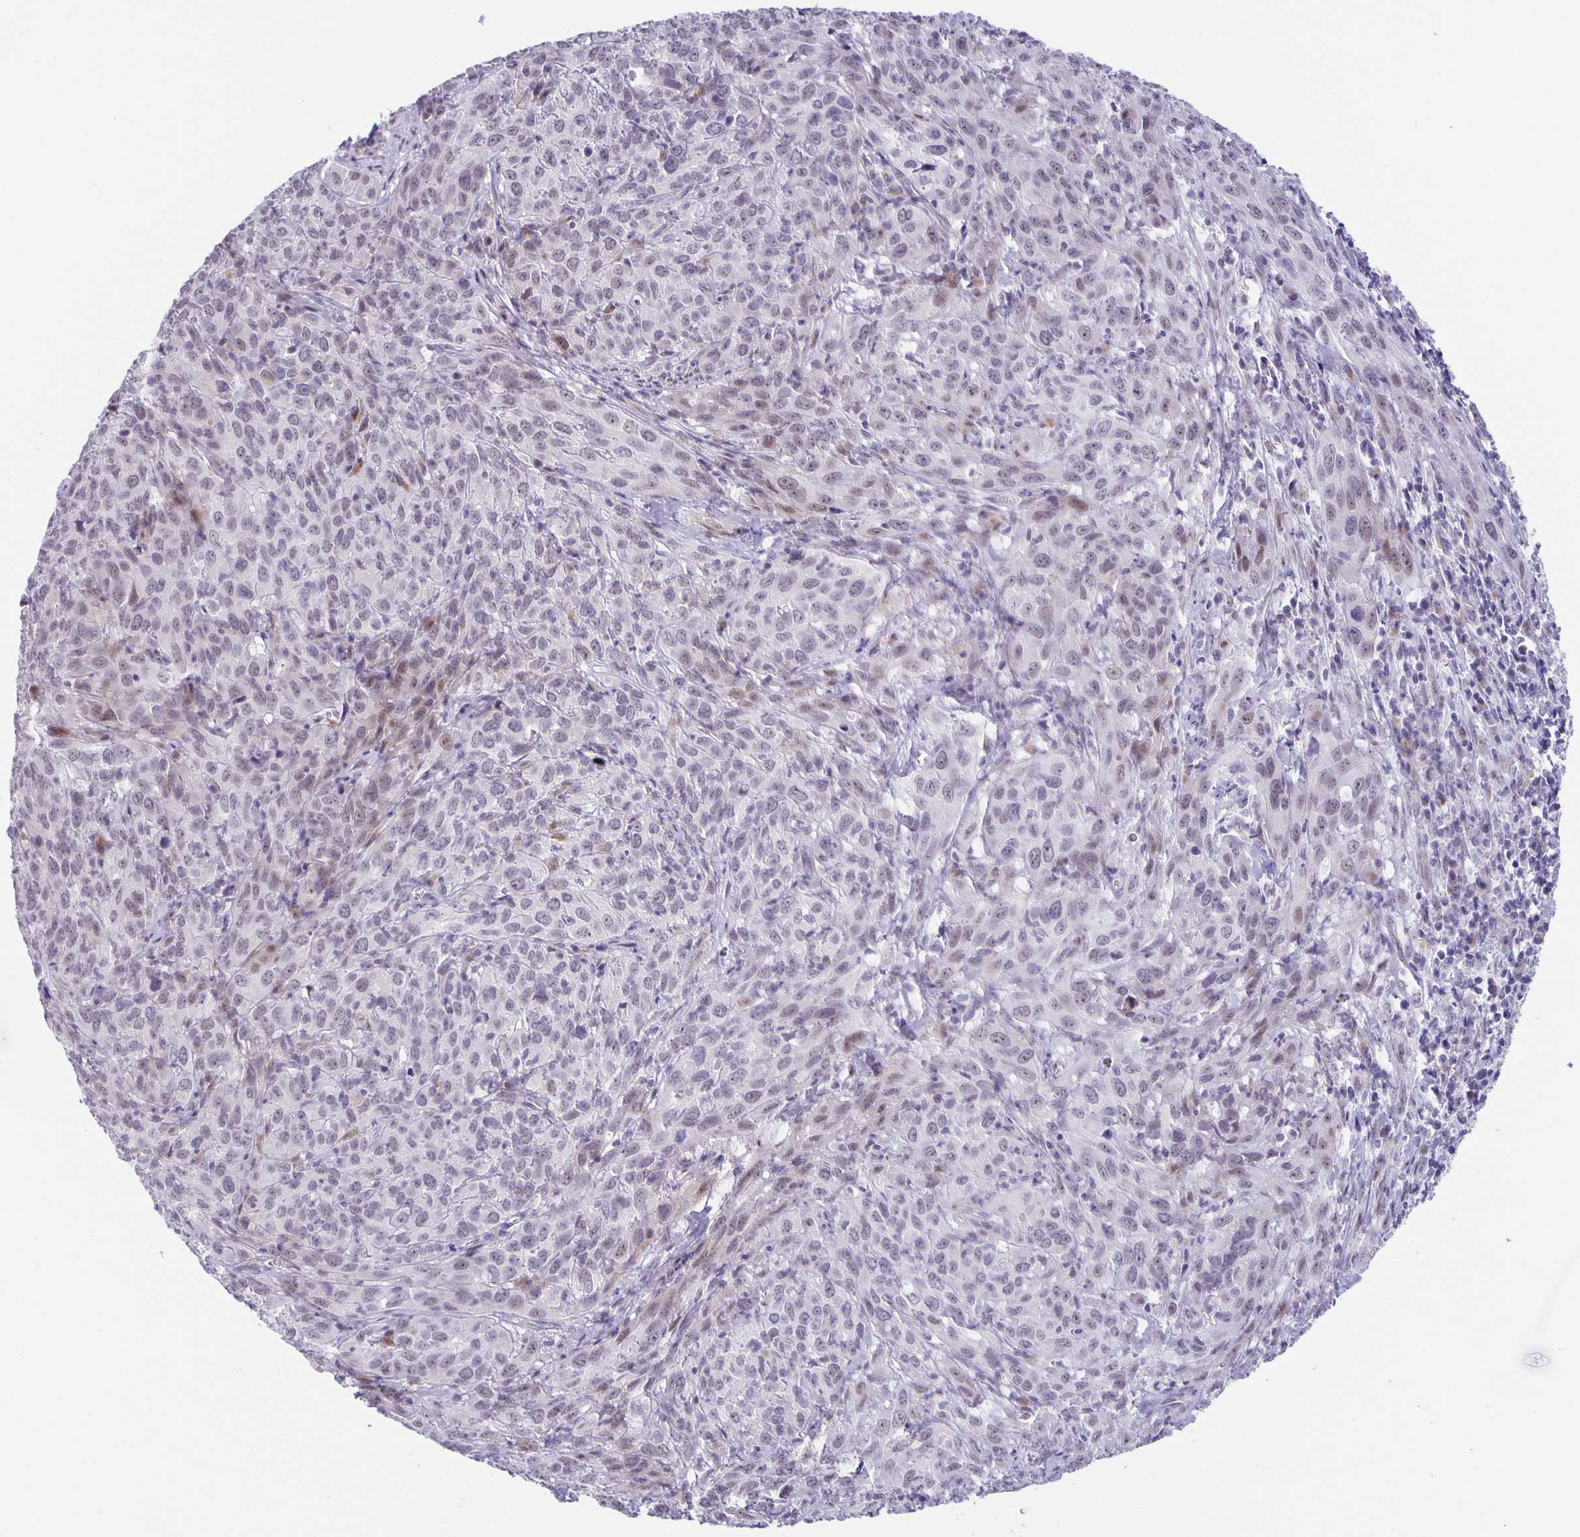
{"staining": {"intensity": "weak", "quantity": "<25%", "location": "nuclear"}, "tissue": "cervical cancer", "cell_type": "Tumor cells", "image_type": "cancer", "snomed": [{"axis": "morphology", "description": "Squamous cell carcinoma, NOS"}, {"axis": "topography", "description": "Cervix"}], "caption": "This is a image of immunohistochemistry (IHC) staining of cervical cancer, which shows no positivity in tumor cells. (DAB immunohistochemistry with hematoxylin counter stain).", "gene": "PHRF1", "patient": {"sex": "female", "age": 51}}